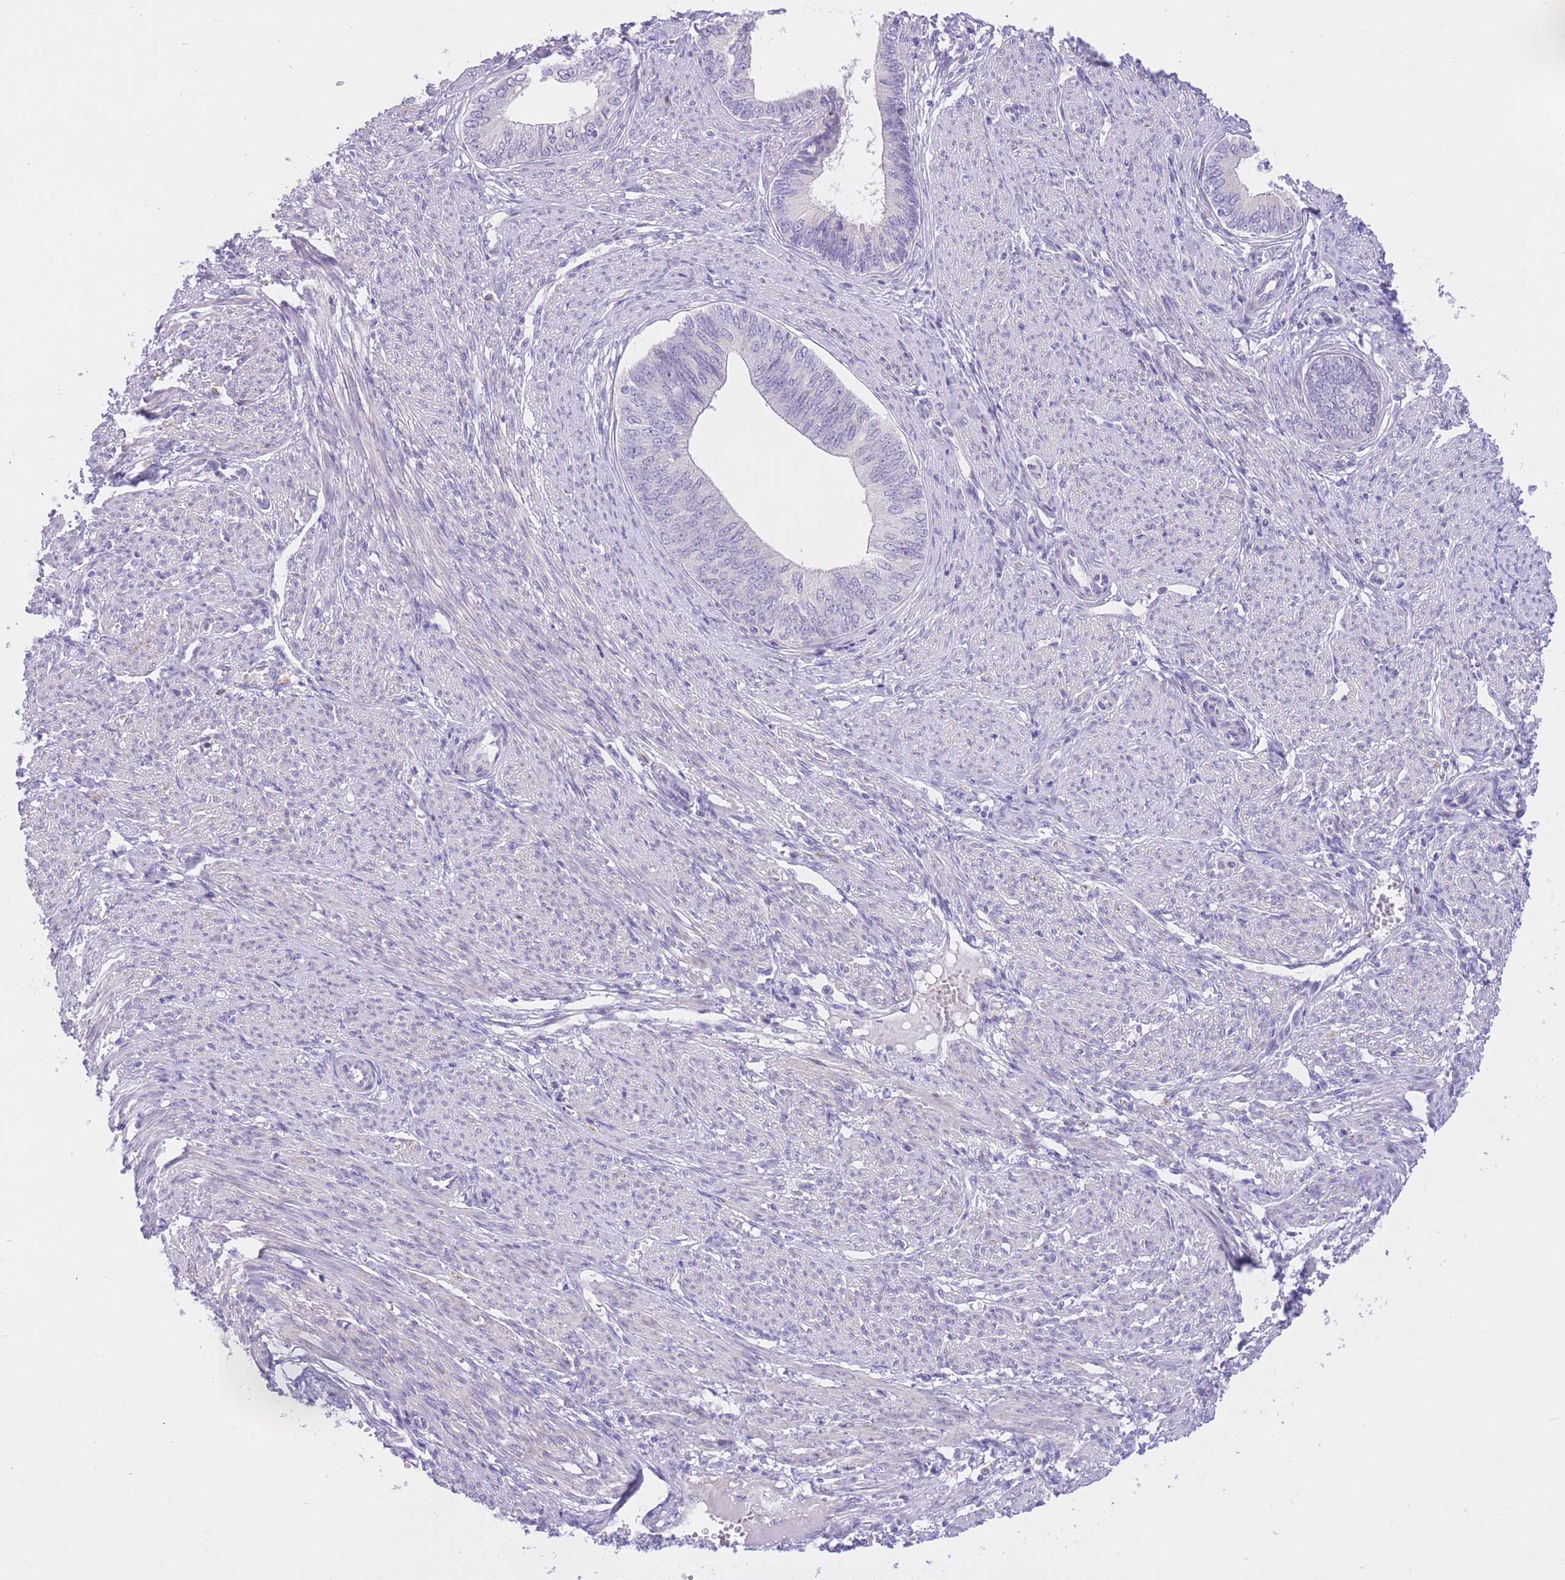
{"staining": {"intensity": "negative", "quantity": "none", "location": "none"}, "tissue": "endometrial cancer", "cell_type": "Tumor cells", "image_type": "cancer", "snomed": [{"axis": "morphology", "description": "Adenocarcinoma, NOS"}, {"axis": "topography", "description": "Endometrium"}], "caption": "Tumor cells are negative for brown protein staining in endometrial cancer.", "gene": "RPL39L", "patient": {"sex": "female", "age": 68}}